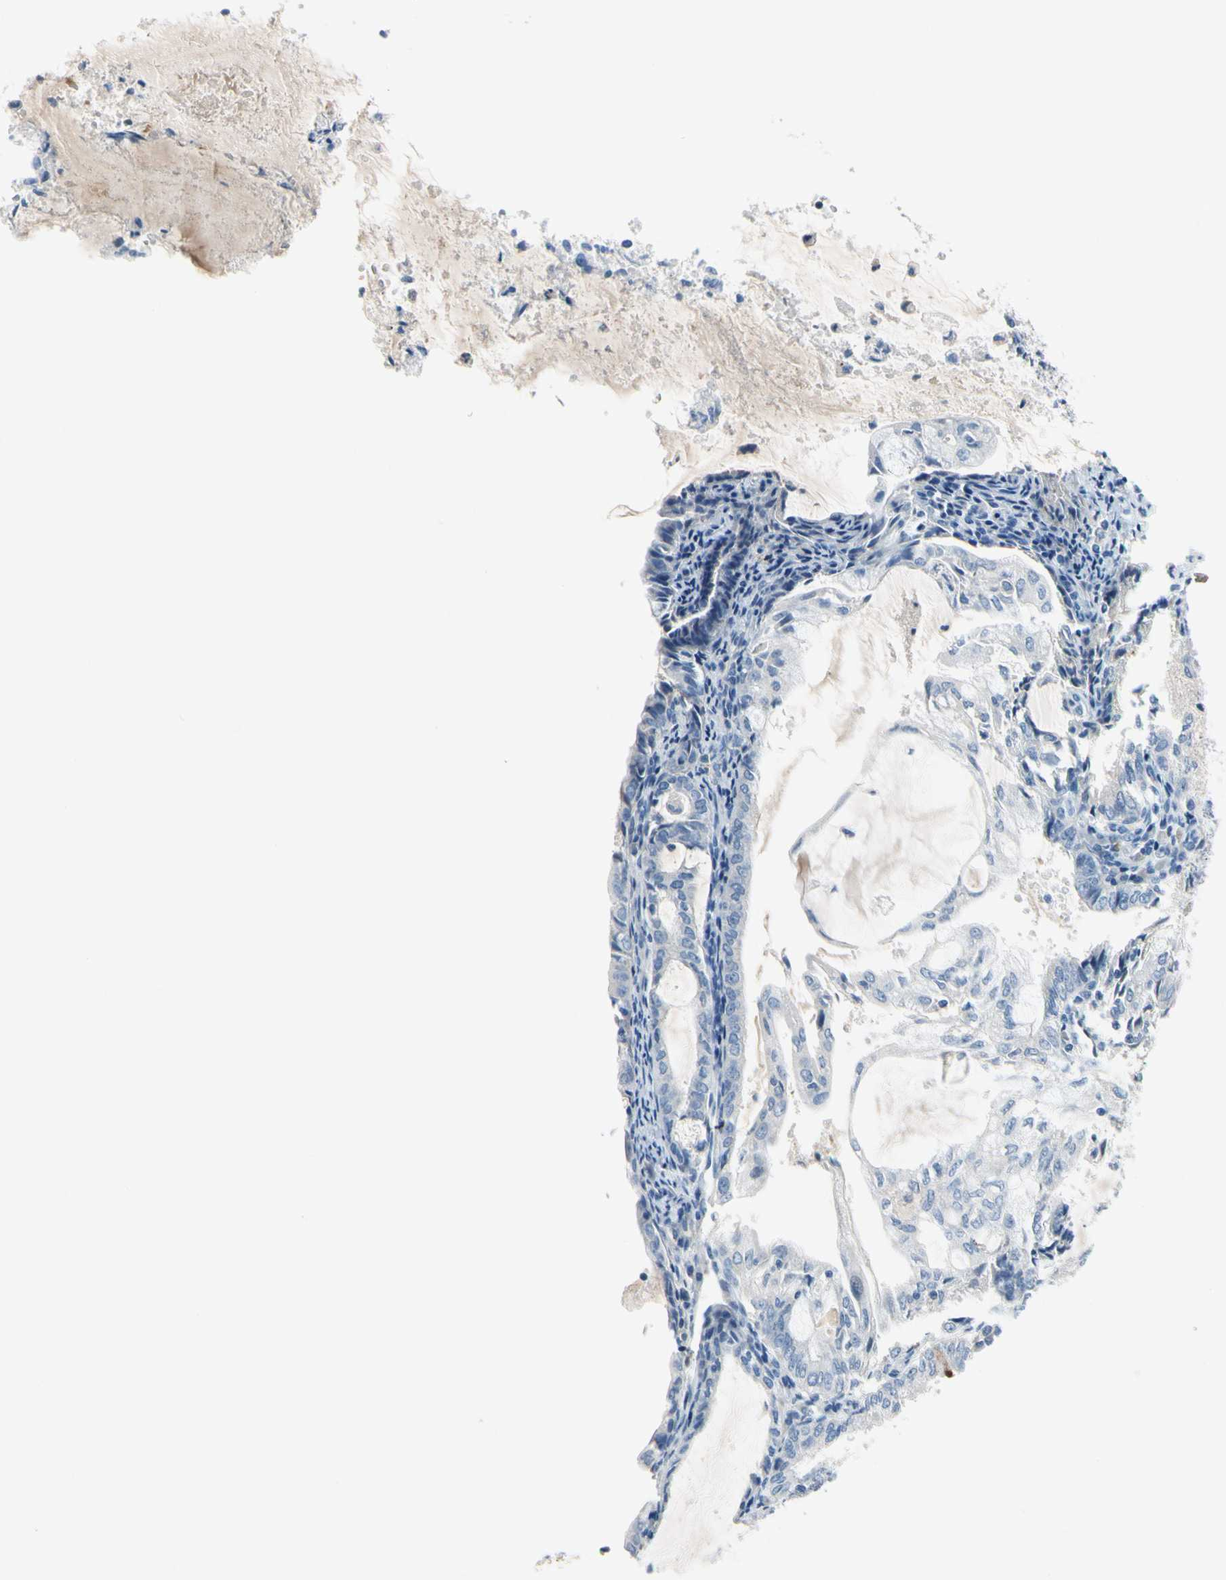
{"staining": {"intensity": "negative", "quantity": "none", "location": "none"}, "tissue": "endometrial cancer", "cell_type": "Tumor cells", "image_type": "cancer", "snomed": [{"axis": "morphology", "description": "Adenocarcinoma, NOS"}, {"axis": "topography", "description": "Endometrium"}], "caption": "Endometrial cancer (adenocarcinoma) was stained to show a protein in brown. There is no significant expression in tumor cells.", "gene": "CNDP1", "patient": {"sex": "female", "age": 86}}